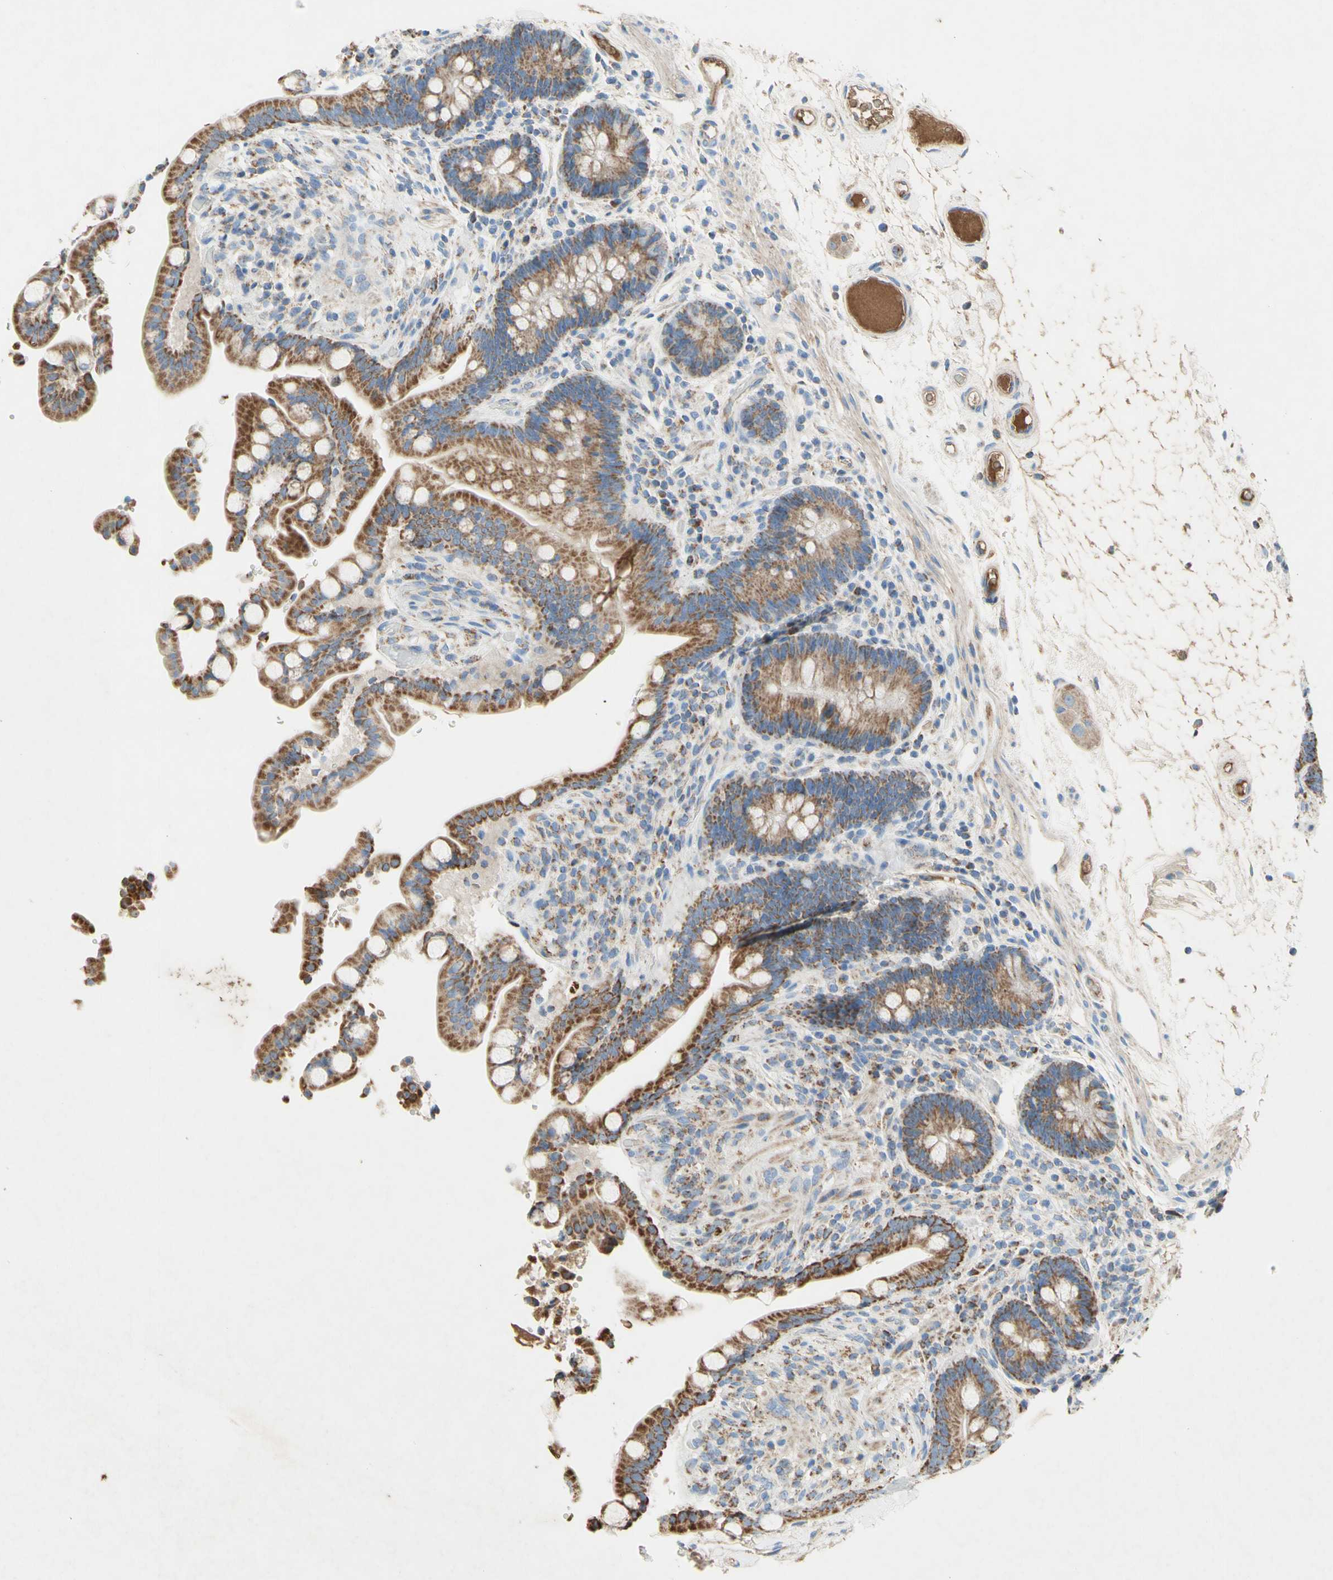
{"staining": {"intensity": "moderate", "quantity": ">75%", "location": "cytoplasmic/membranous"}, "tissue": "colon", "cell_type": "Endothelial cells", "image_type": "normal", "snomed": [{"axis": "morphology", "description": "Normal tissue, NOS"}, {"axis": "topography", "description": "Colon"}], "caption": "This is an image of IHC staining of normal colon, which shows moderate positivity in the cytoplasmic/membranous of endothelial cells.", "gene": "SDHB", "patient": {"sex": "male", "age": 73}}